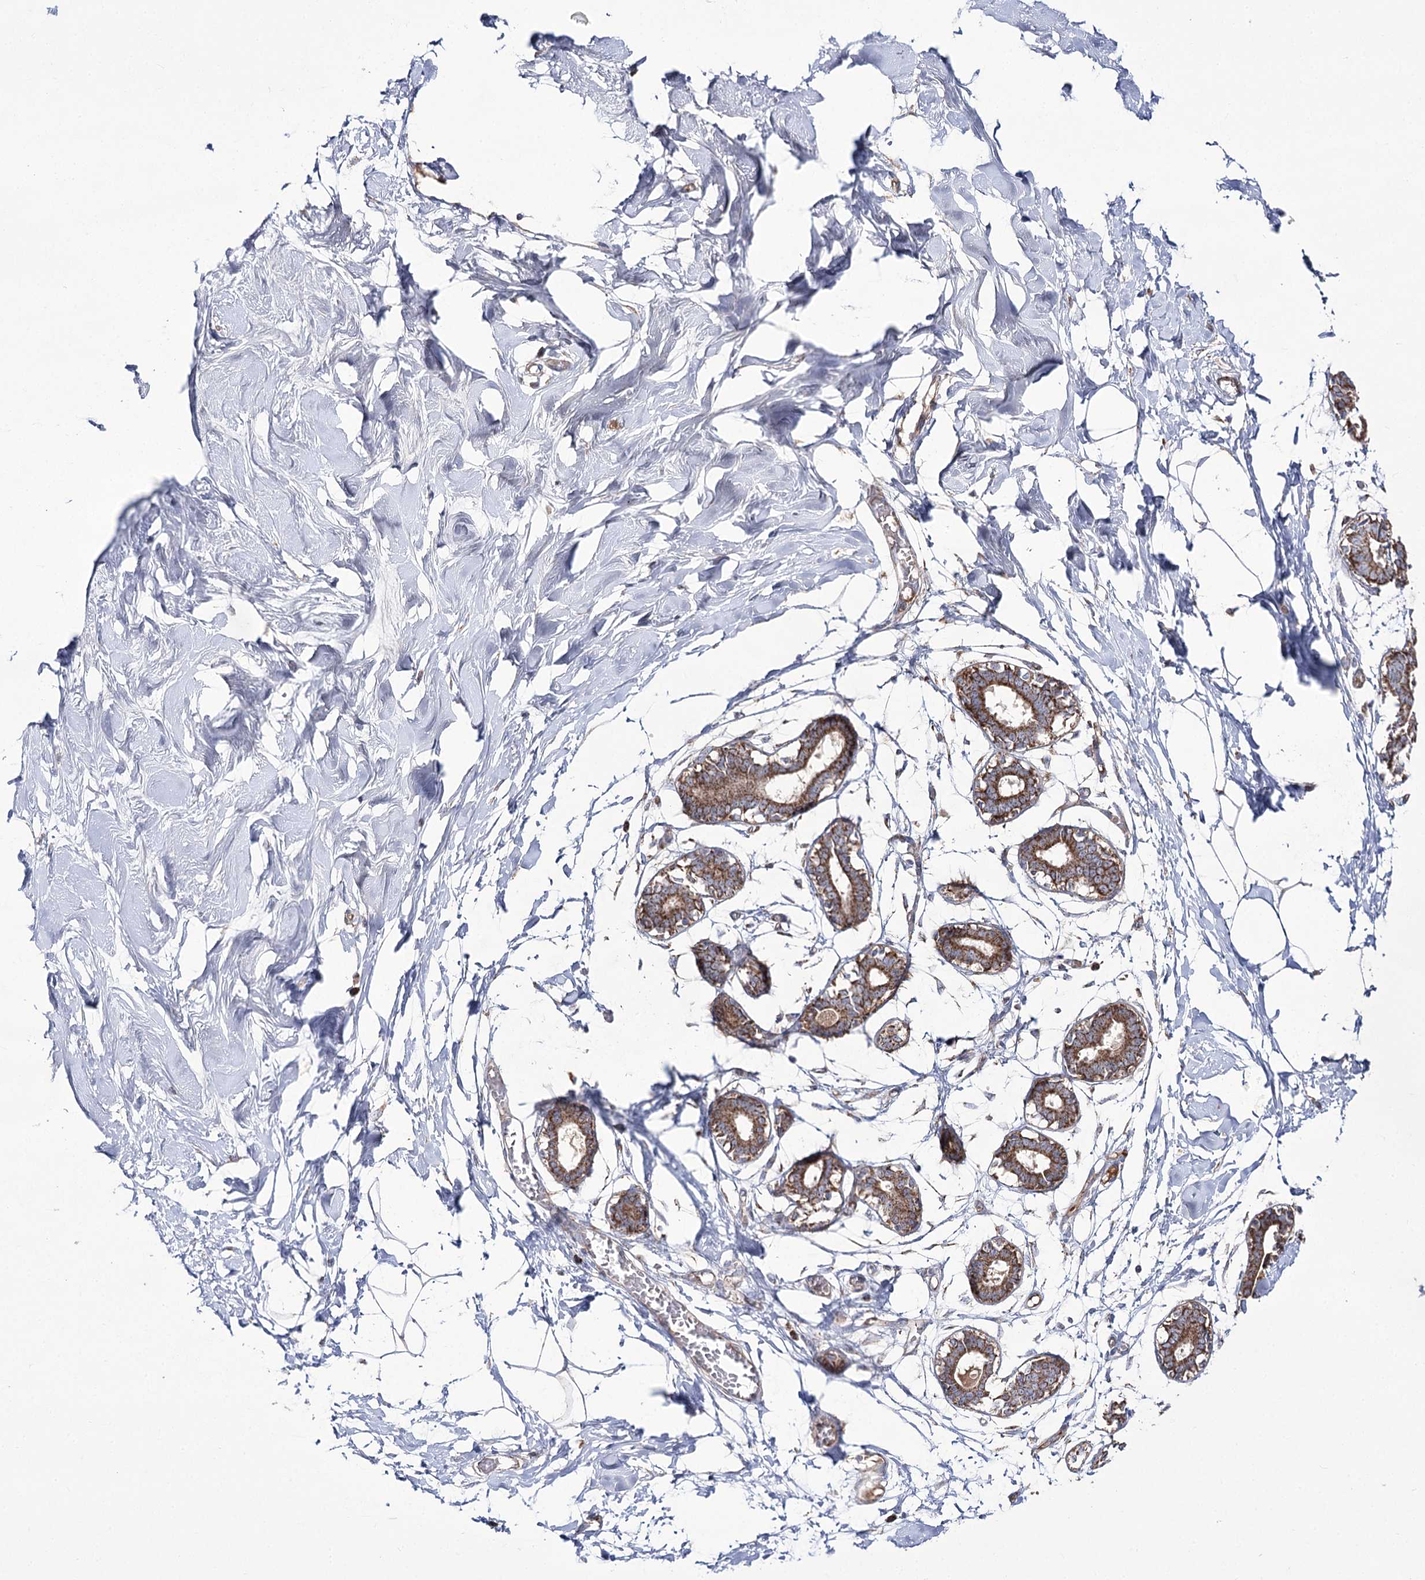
{"staining": {"intensity": "negative", "quantity": "none", "location": "none"}, "tissue": "breast", "cell_type": "Adipocytes", "image_type": "normal", "snomed": [{"axis": "morphology", "description": "Normal tissue, NOS"}, {"axis": "topography", "description": "Breast"}], "caption": "Immunohistochemistry (IHC) image of normal breast: breast stained with DAB exhibits no significant protein positivity in adipocytes. Nuclei are stained in blue.", "gene": "NADK2", "patient": {"sex": "female", "age": 27}}